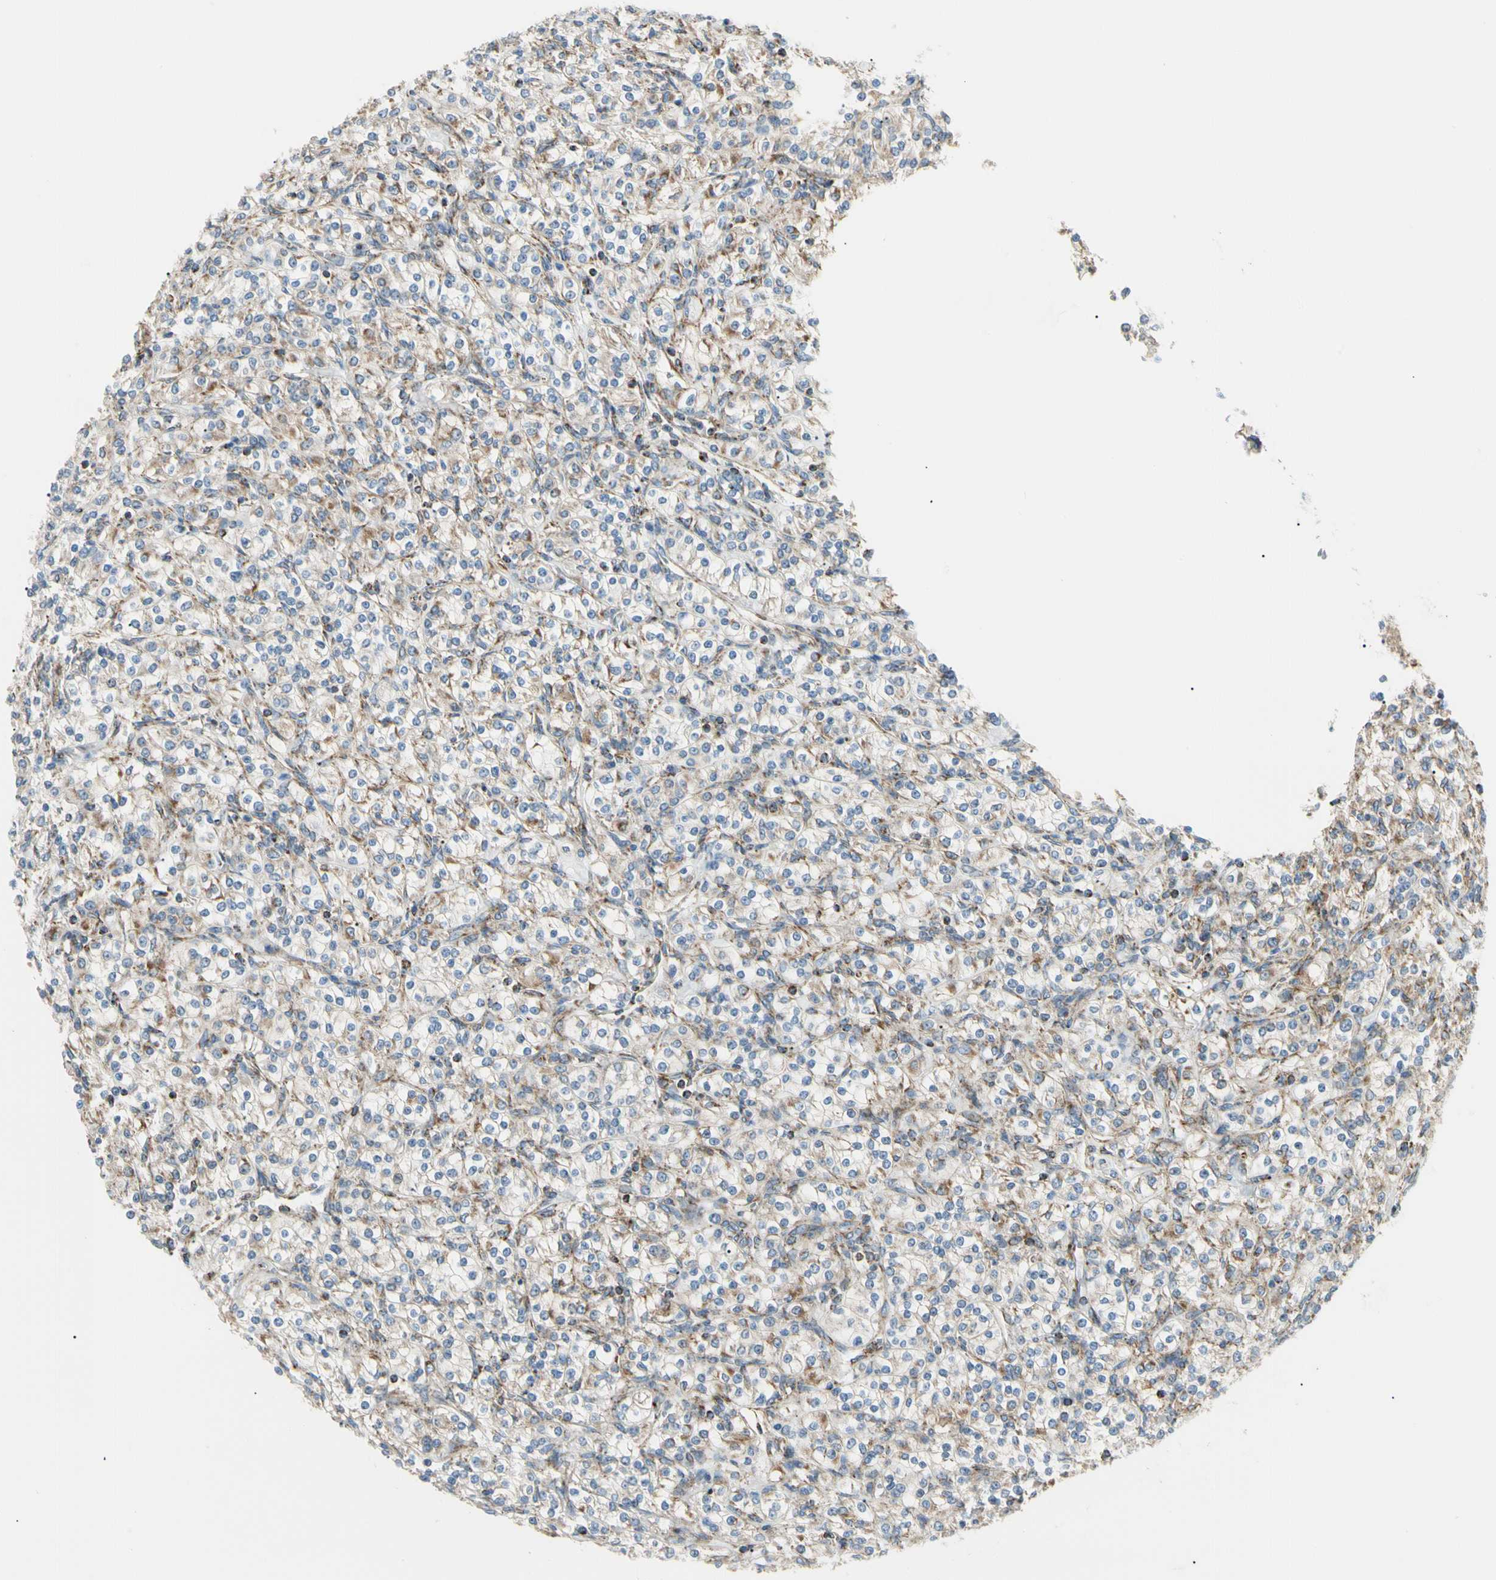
{"staining": {"intensity": "moderate", "quantity": "<25%", "location": "cytoplasmic/membranous"}, "tissue": "renal cancer", "cell_type": "Tumor cells", "image_type": "cancer", "snomed": [{"axis": "morphology", "description": "Adenocarcinoma, NOS"}, {"axis": "topography", "description": "Kidney"}], "caption": "Human renal cancer (adenocarcinoma) stained with a brown dye reveals moderate cytoplasmic/membranous positive positivity in approximately <25% of tumor cells.", "gene": "TBC1D10A", "patient": {"sex": "male", "age": 77}}